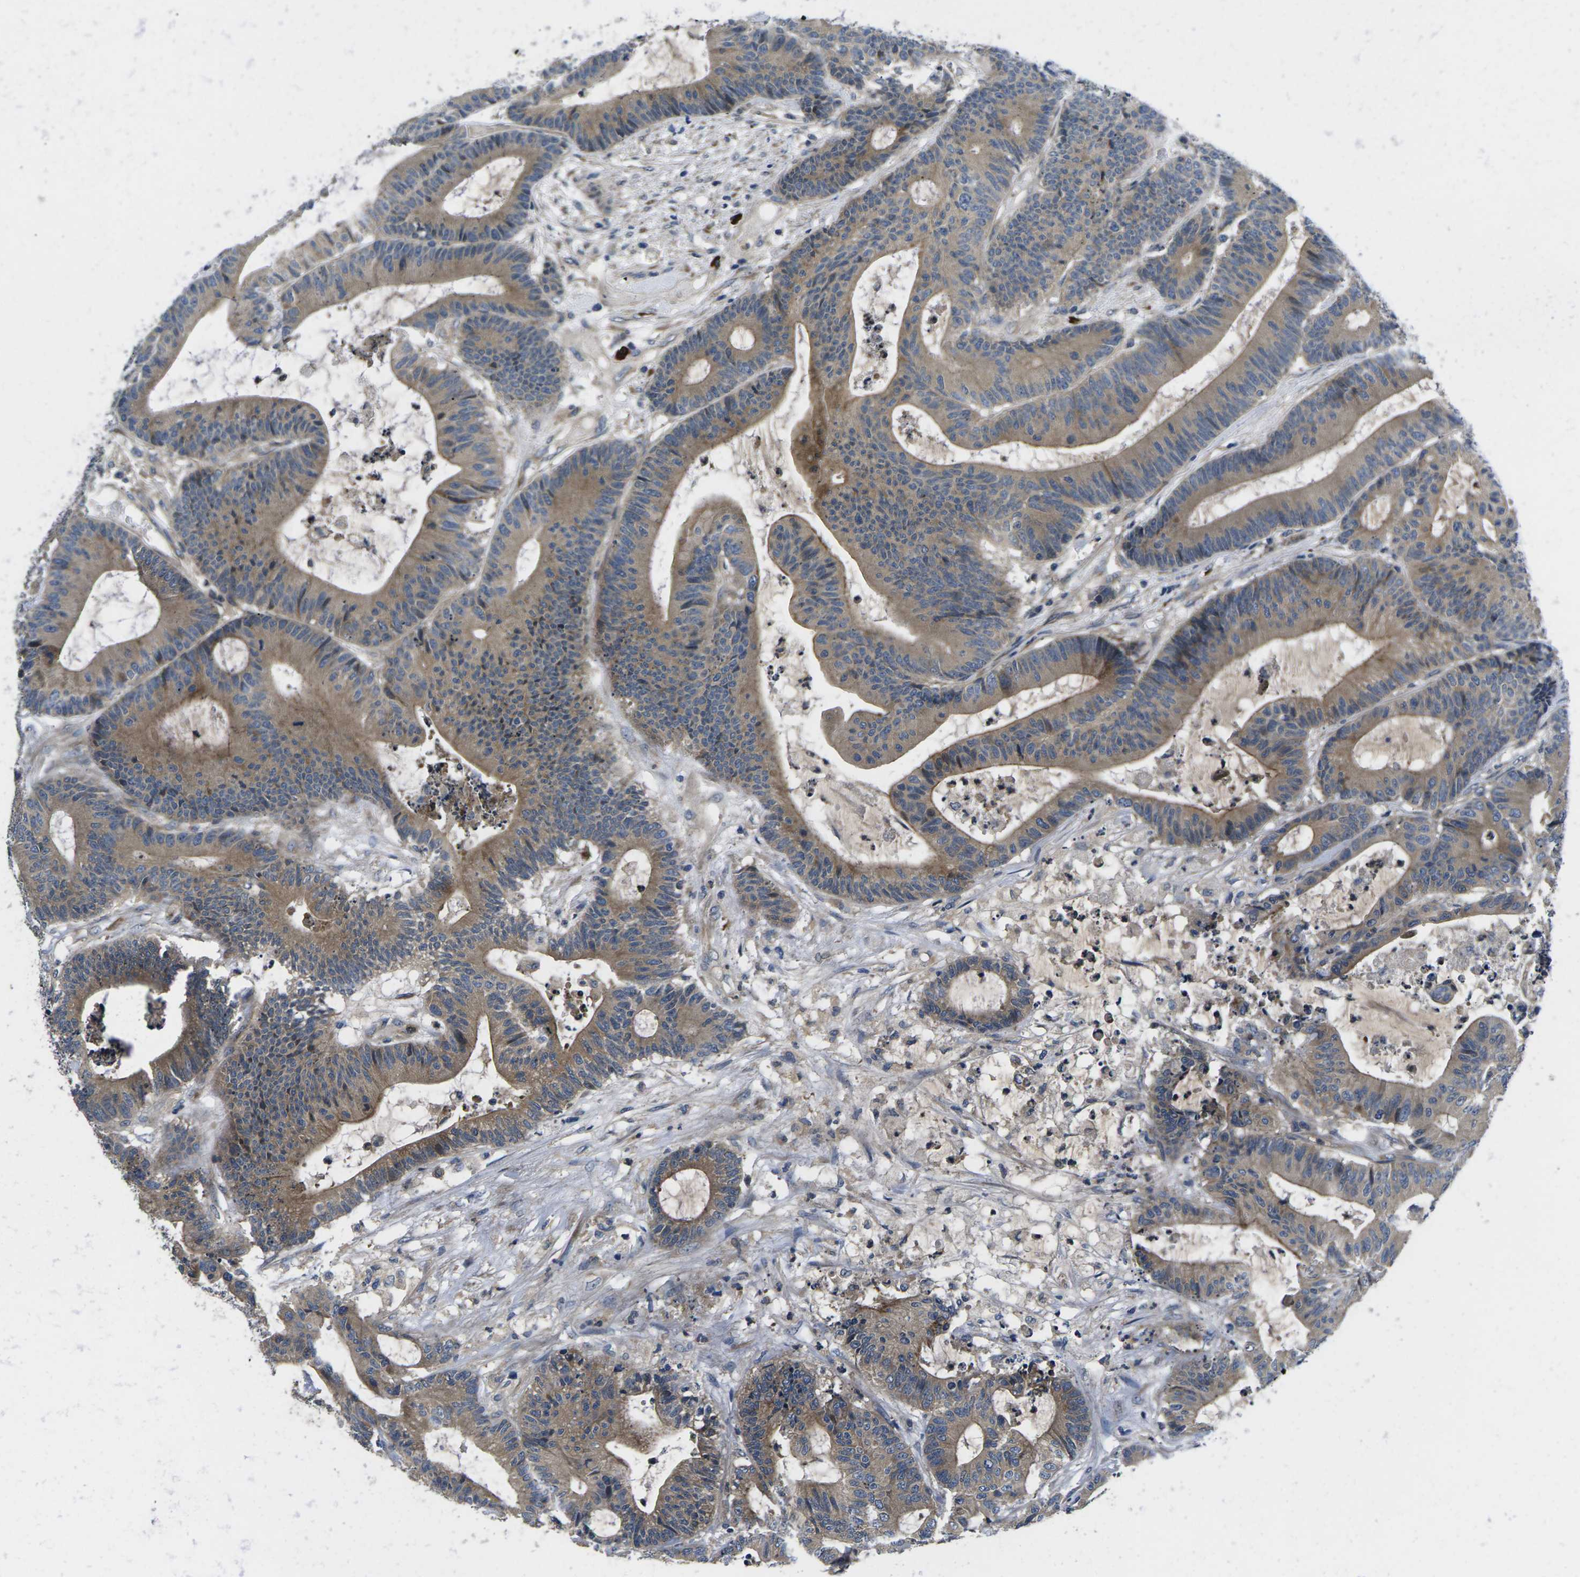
{"staining": {"intensity": "moderate", "quantity": ">75%", "location": "cytoplasmic/membranous"}, "tissue": "colorectal cancer", "cell_type": "Tumor cells", "image_type": "cancer", "snomed": [{"axis": "morphology", "description": "Adenocarcinoma, NOS"}, {"axis": "topography", "description": "Colon"}], "caption": "Protein staining by immunohistochemistry exhibits moderate cytoplasmic/membranous staining in approximately >75% of tumor cells in colorectal cancer.", "gene": "PLCE1", "patient": {"sex": "female", "age": 84}}